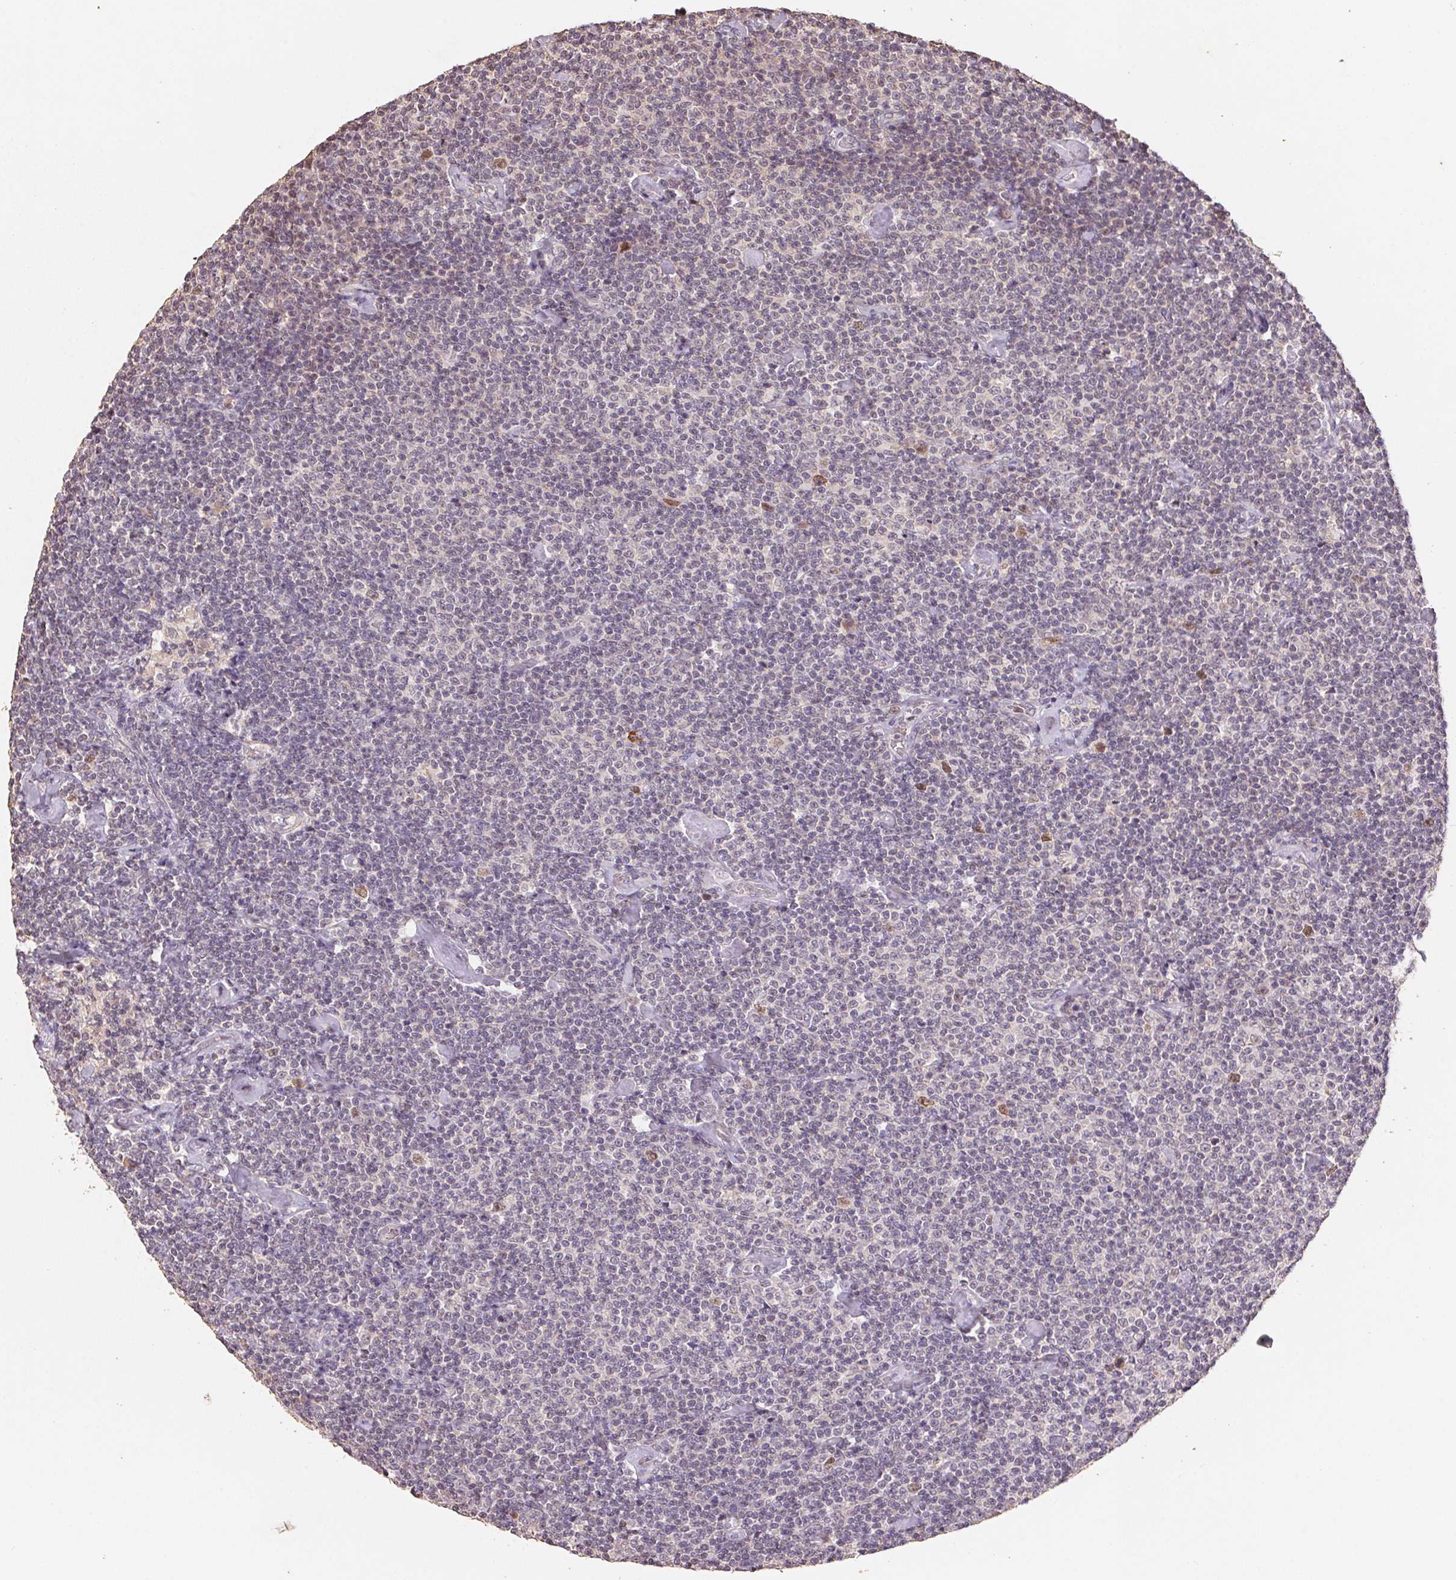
{"staining": {"intensity": "negative", "quantity": "none", "location": "none"}, "tissue": "lymphoma", "cell_type": "Tumor cells", "image_type": "cancer", "snomed": [{"axis": "morphology", "description": "Malignant lymphoma, non-Hodgkin's type, Low grade"}, {"axis": "topography", "description": "Lymph node"}], "caption": "High magnification brightfield microscopy of low-grade malignant lymphoma, non-Hodgkin's type stained with DAB (3,3'-diaminobenzidine) (brown) and counterstained with hematoxylin (blue): tumor cells show no significant positivity.", "gene": "CENPF", "patient": {"sex": "male", "age": 81}}